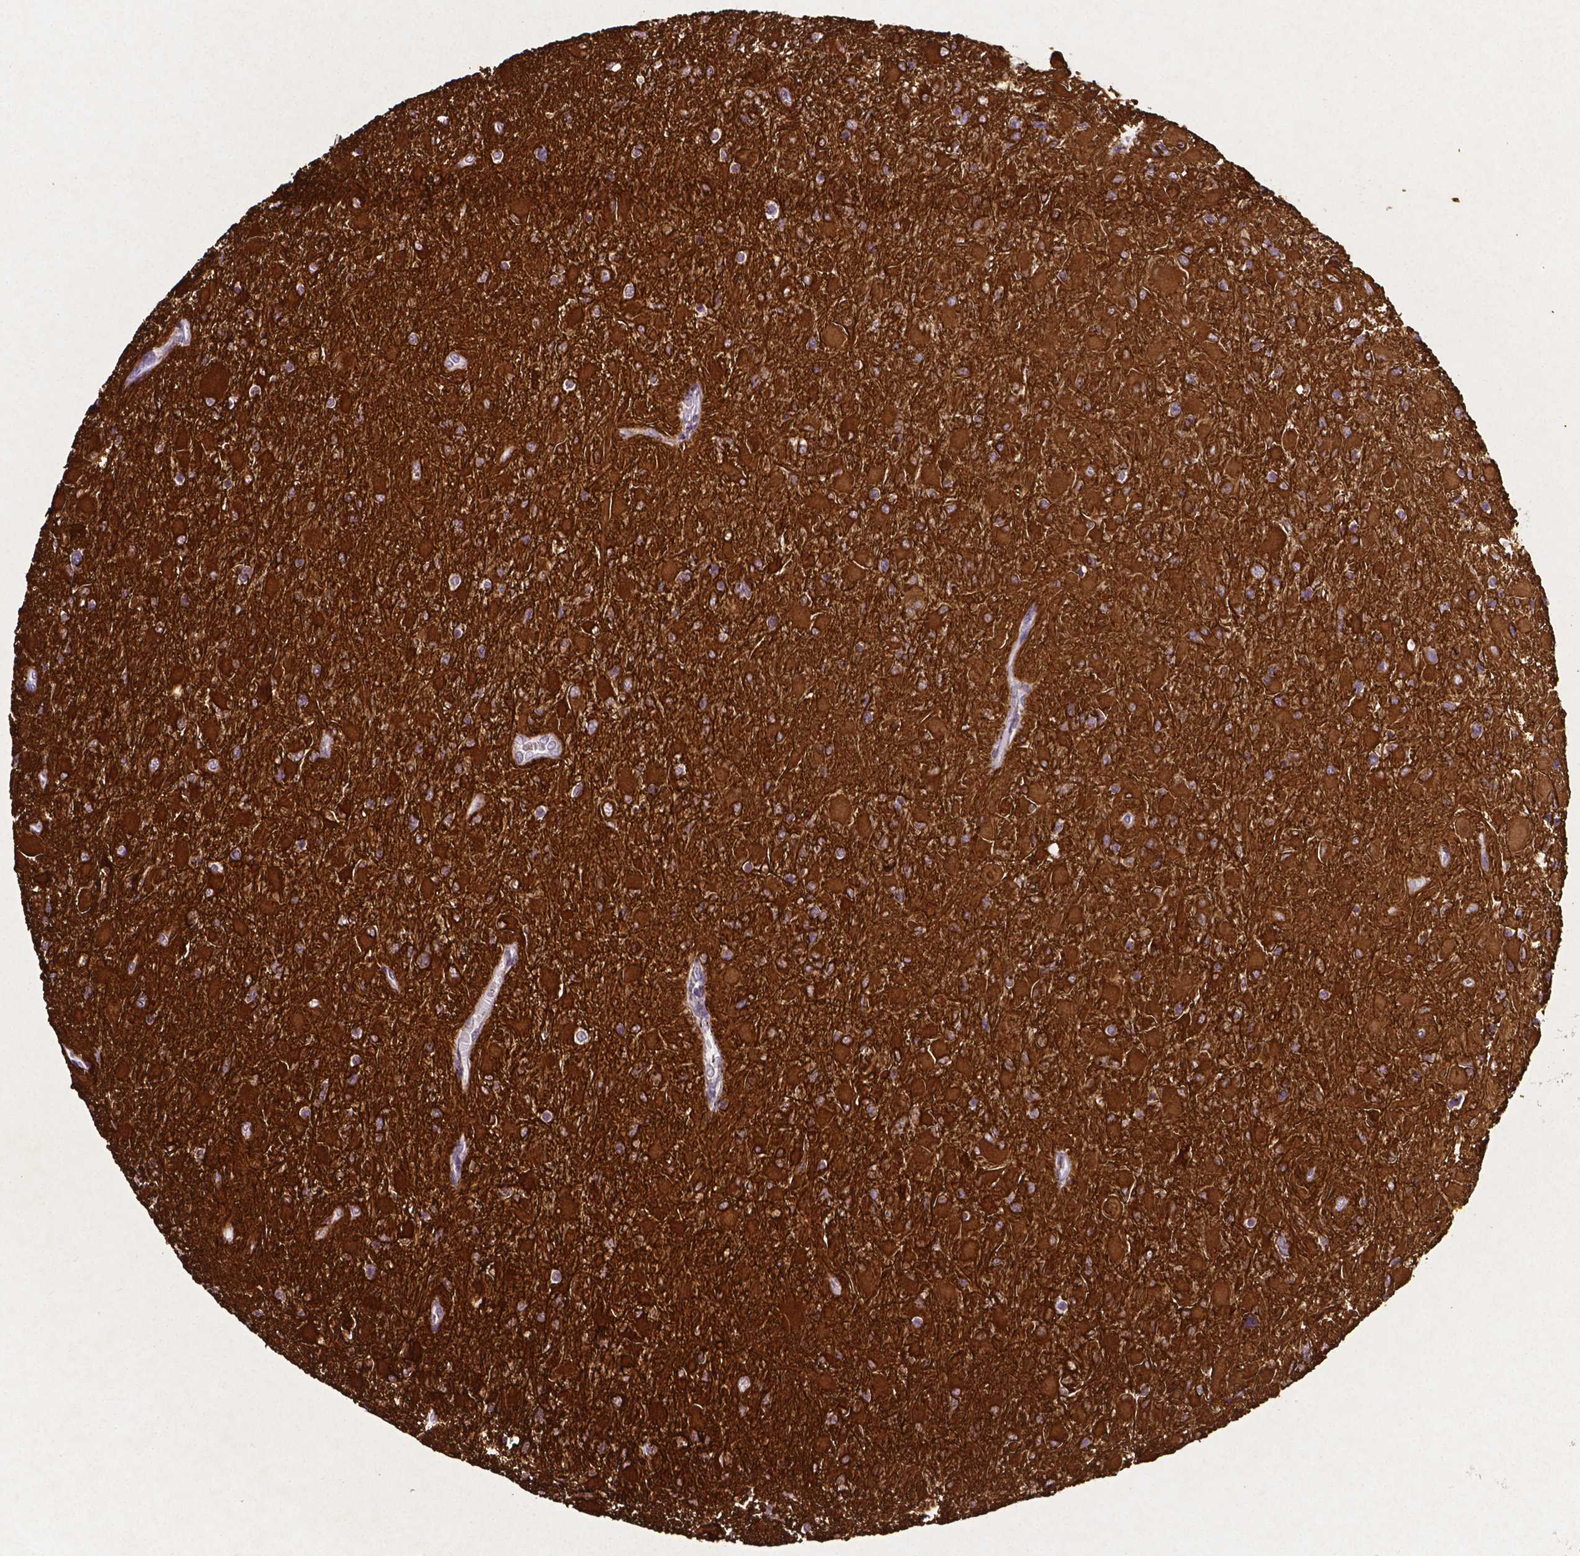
{"staining": {"intensity": "strong", "quantity": ">75%", "location": "cytoplasmic/membranous"}, "tissue": "glioma", "cell_type": "Tumor cells", "image_type": "cancer", "snomed": [{"axis": "morphology", "description": "Glioma, malignant, High grade"}, {"axis": "topography", "description": "Cerebral cortex"}], "caption": "Protein expression analysis of glioma shows strong cytoplasmic/membranous expression in approximately >75% of tumor cells. The staining was performed using DAB to visualize the protein expression in brown, while the nuclei were stained in blue with hematoxylin (Magnification: 20x).", "gene": "SLC22A2", "patient": {"sex": "female", "age": 36}}